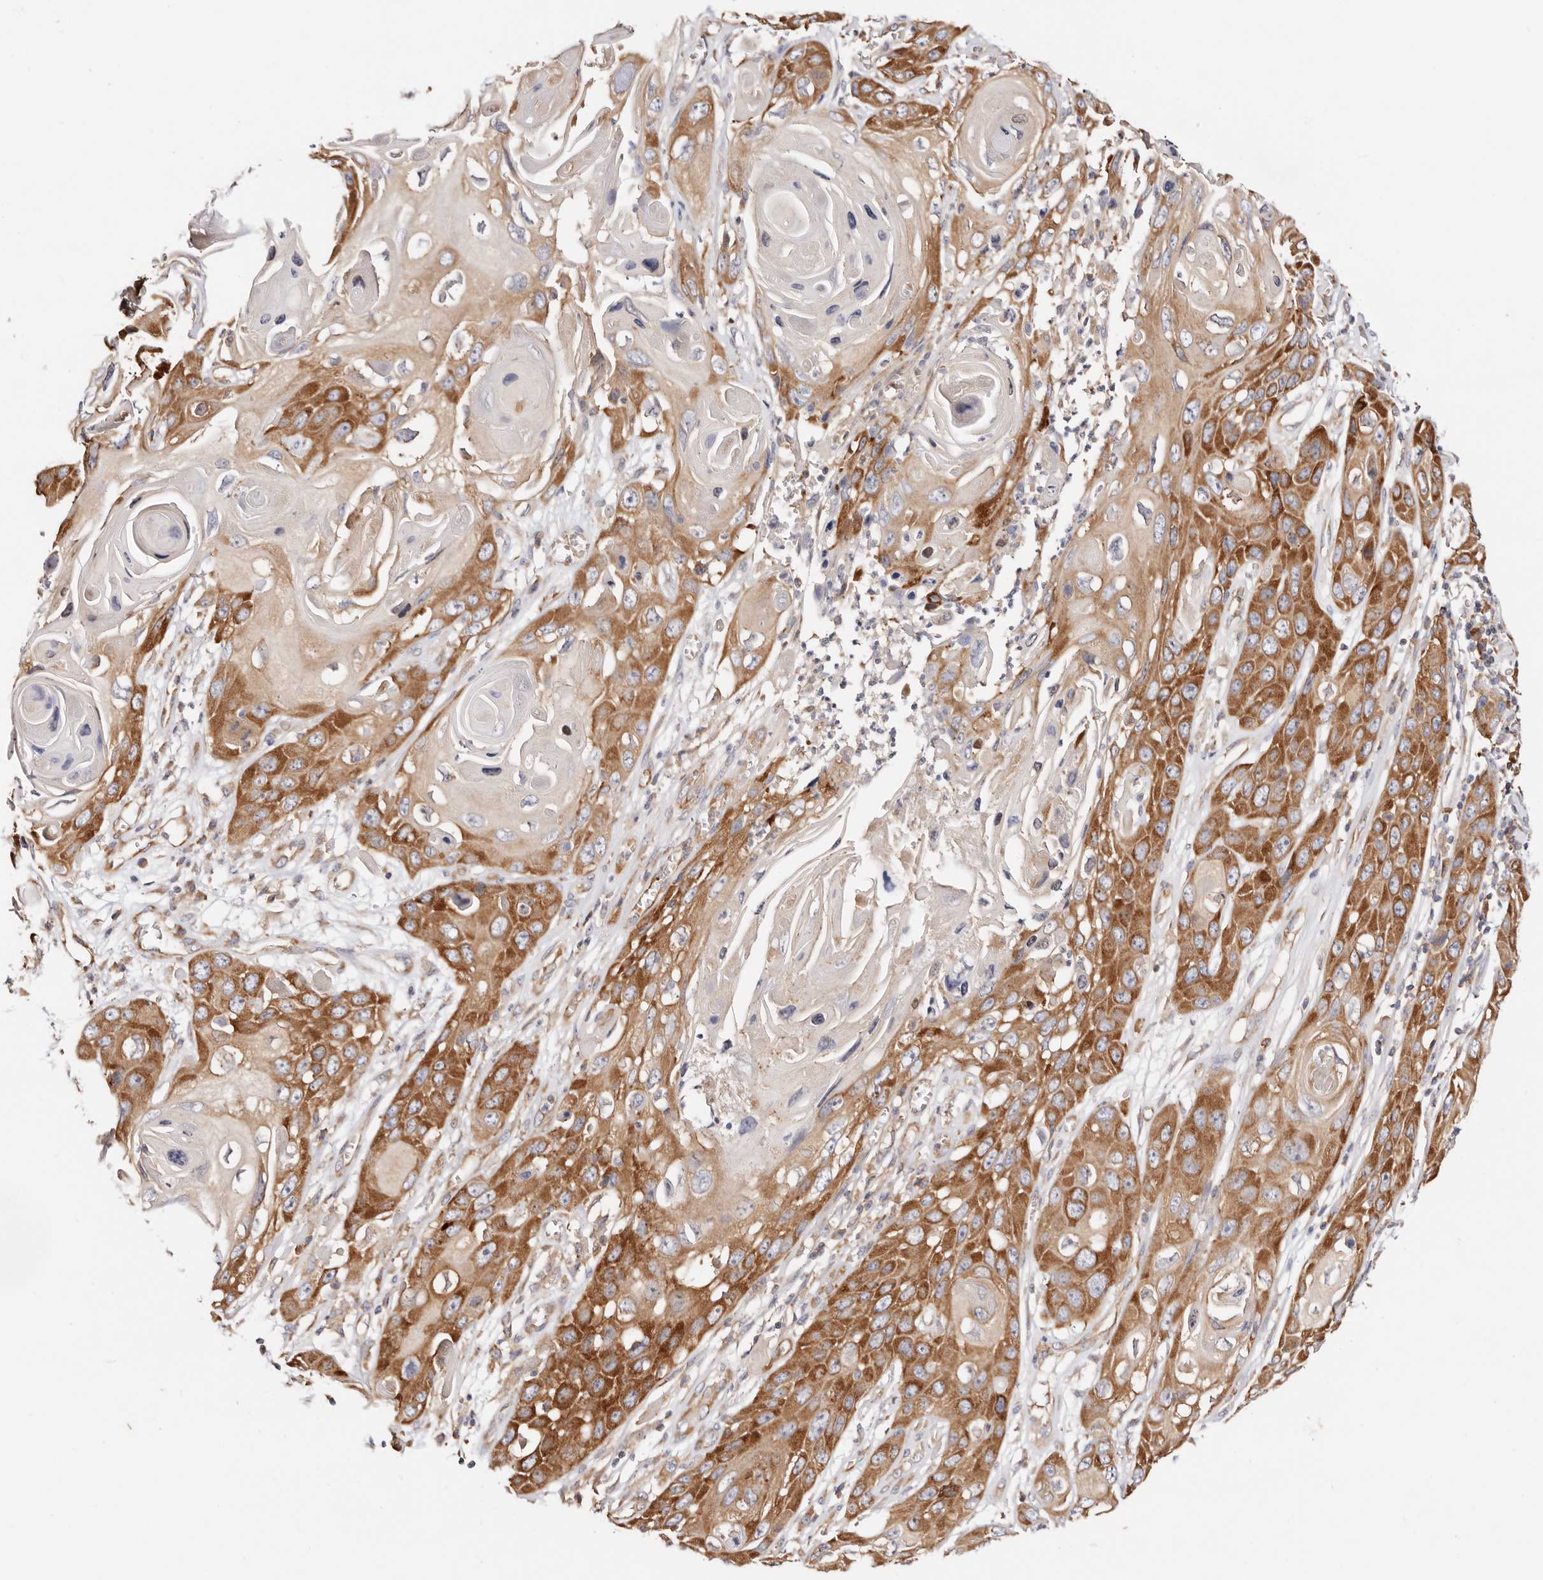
{"staining": {"intensity": "moderate", "quantity": ">75%", "location": "cytoplasmic/membranous"}, "tissue": "skin cancer", "cell_type": "Tumor cells", "image_type": "cancer", "snomed": [{"axis": "morphology", "description": "Squamous cell carcinoma, NOS"}, {"axis": "topography", "description": "Skin"}], "caption": "Immunohistochemistry (IHC) histopathology image of neoplastic tissue: squamous cell carcinoma (skin) stained using IHC exhibits medium levels of moderate protein expression localized specifically in the cytoplasmic/membranous of tumor cells, appearing as a cytoplasmic/membranous brown color.", "gene": "GNA13", "patient": {"sex": "male", "age": 55}}